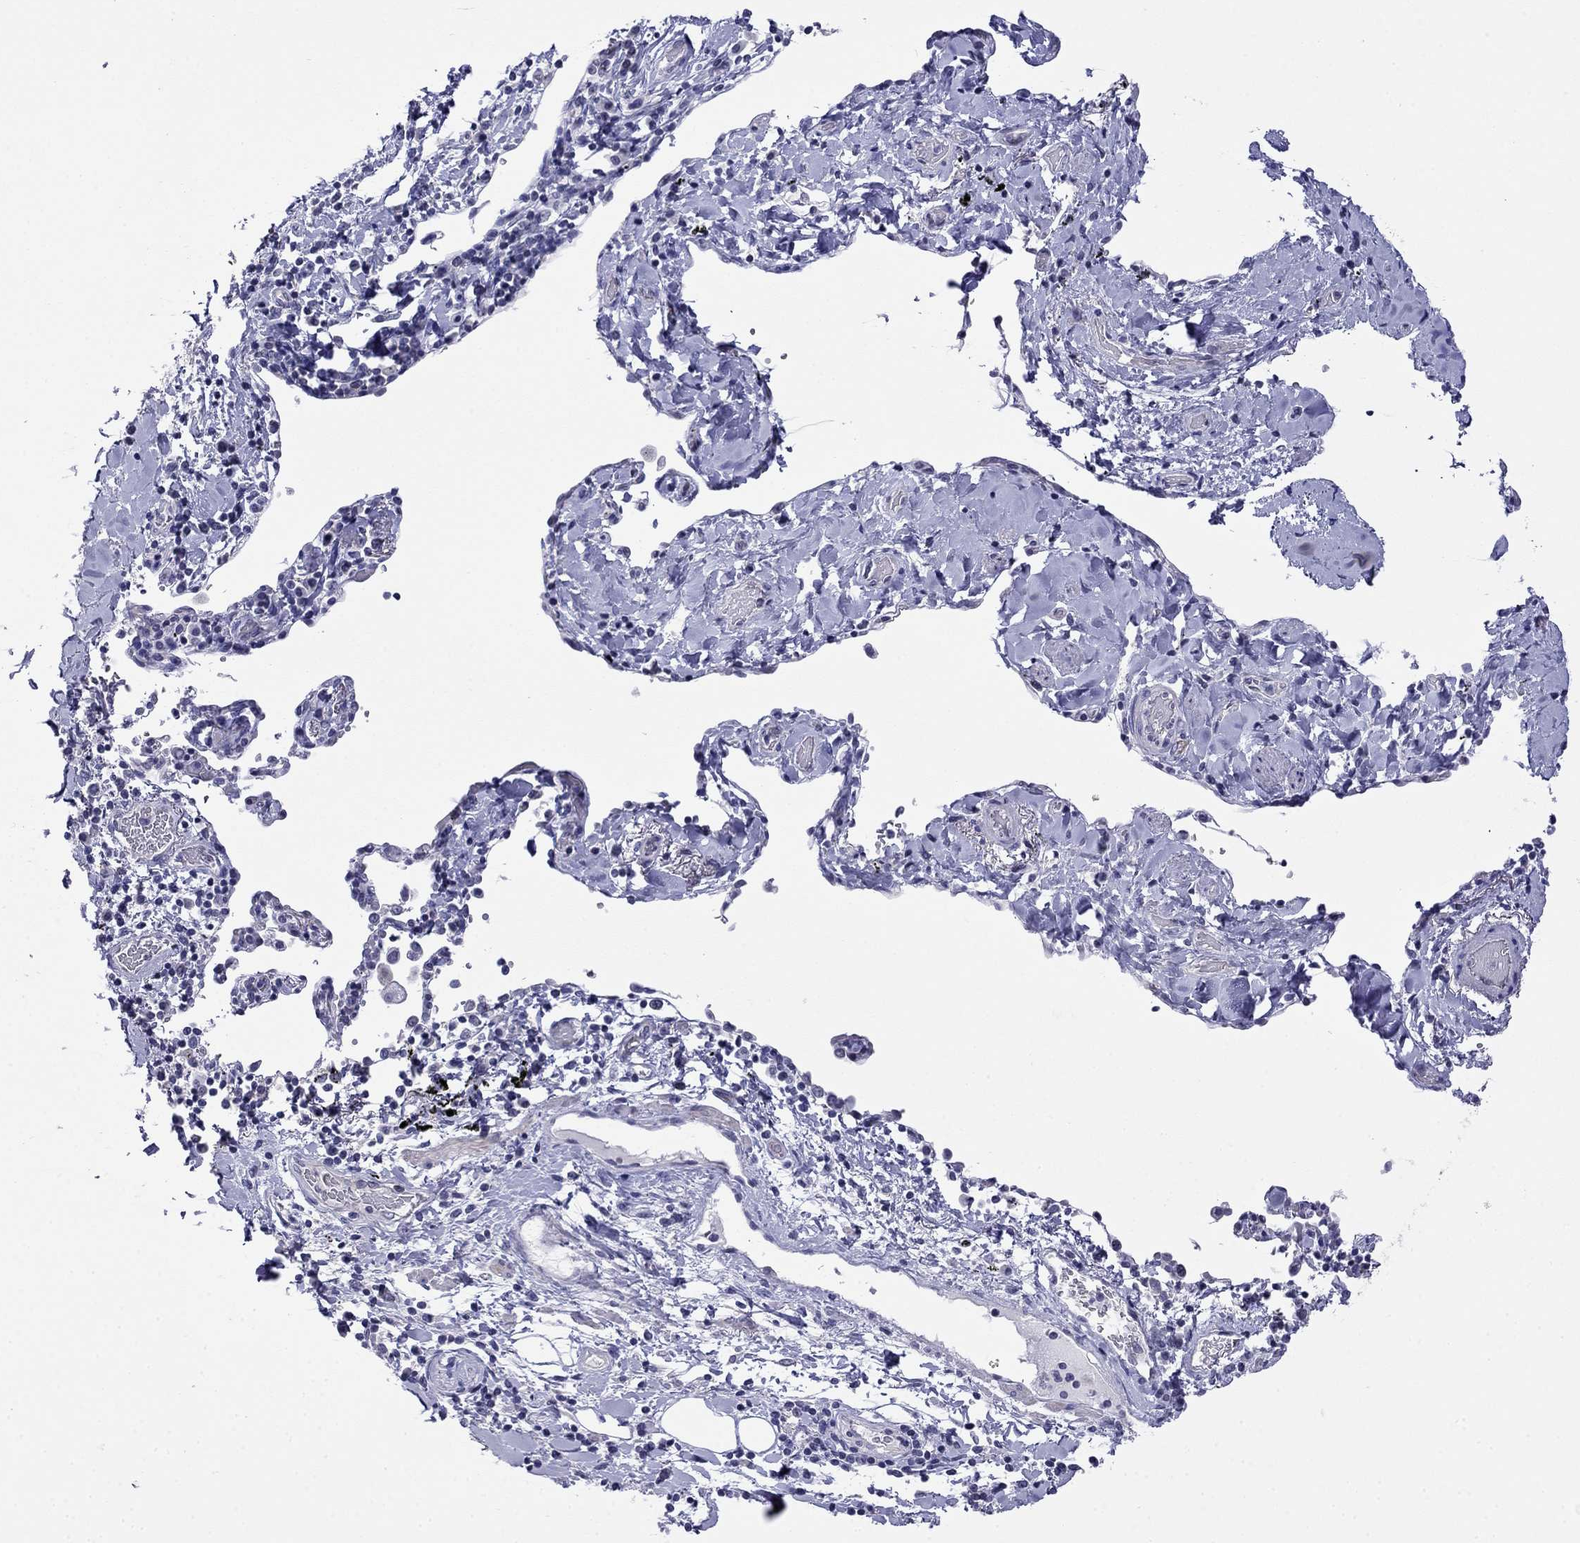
{"staining": {"intensity": "negative", "quantity": "none", "location": "none"}, "tissue": "lung cancer", "cell_type": "Tumor cells", "image_type": "cancer", "snomed": [{"axis": "morphology", "description": "Squamous cell carcinoma, NOS"}, {"axis": "topography", "description": "Lung"}], "caption": "Image shows no protein positivity in tumor cells of lung cancer tissue. (IHC, brightfield microscopy, high magnification).", "gene": "PRR18", "patient": {"sex": "male", "age": 57}}